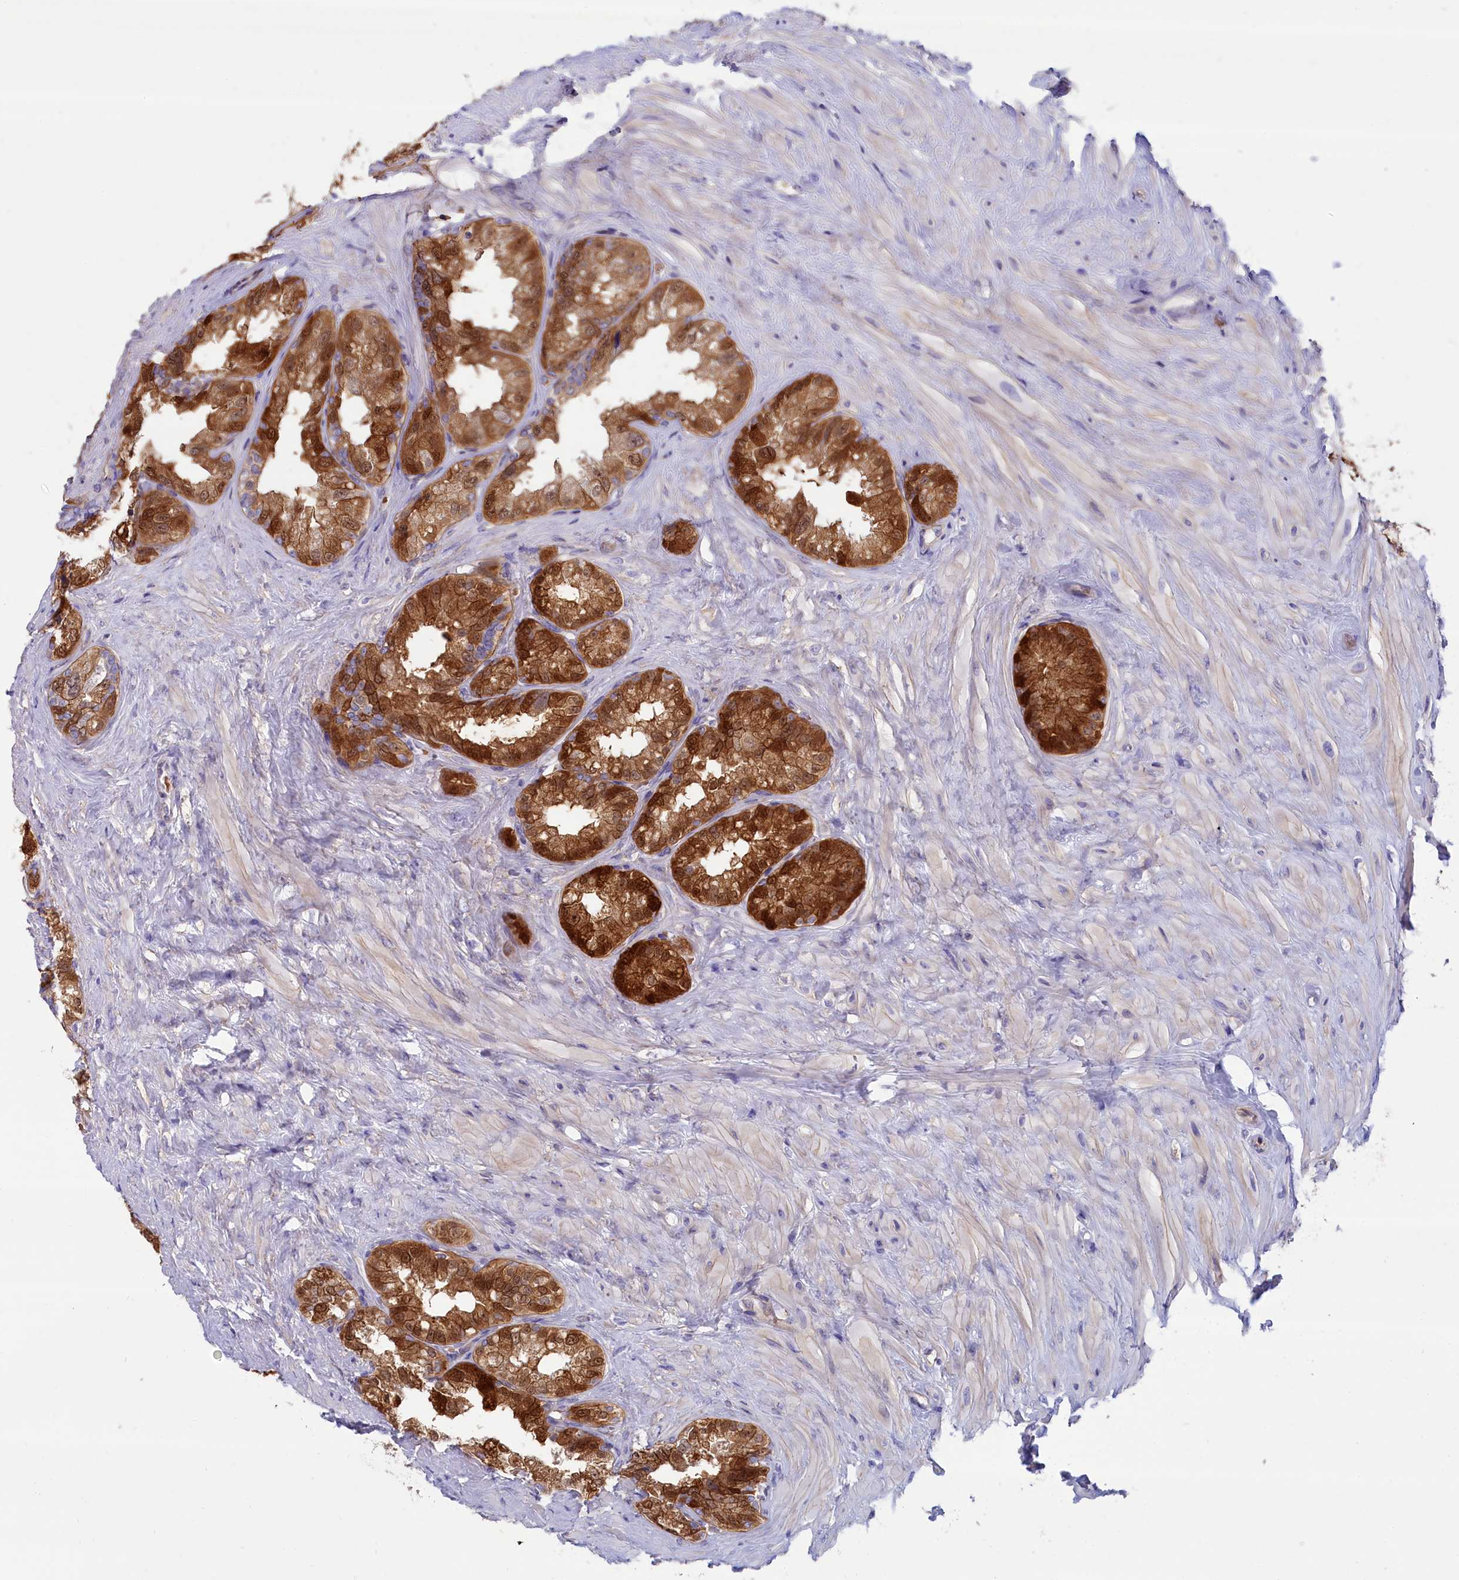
{"staining": {"intensity": "strong", "quantity": "25%-75%", "location": "cytoplasmic/membranous,nuclear"}, "tissue": "seminal vesicle", "cell_type": "Glandular cells", "image_type": "normal", "snomed": [{"axis": "morphology", "description": "Normal tissue, NOS"}, {"axis": "topography", "description": "Seminal veicle"}], "caption": "The histopathology image shows staining of unremarkable seminal vesicle, revealing strong cytoplasmic/membranous,nuclear protein positivity (brown color) within glandular cells.", "gene": "ABCC12", "patient": {"sex": "male", "age": 80}}